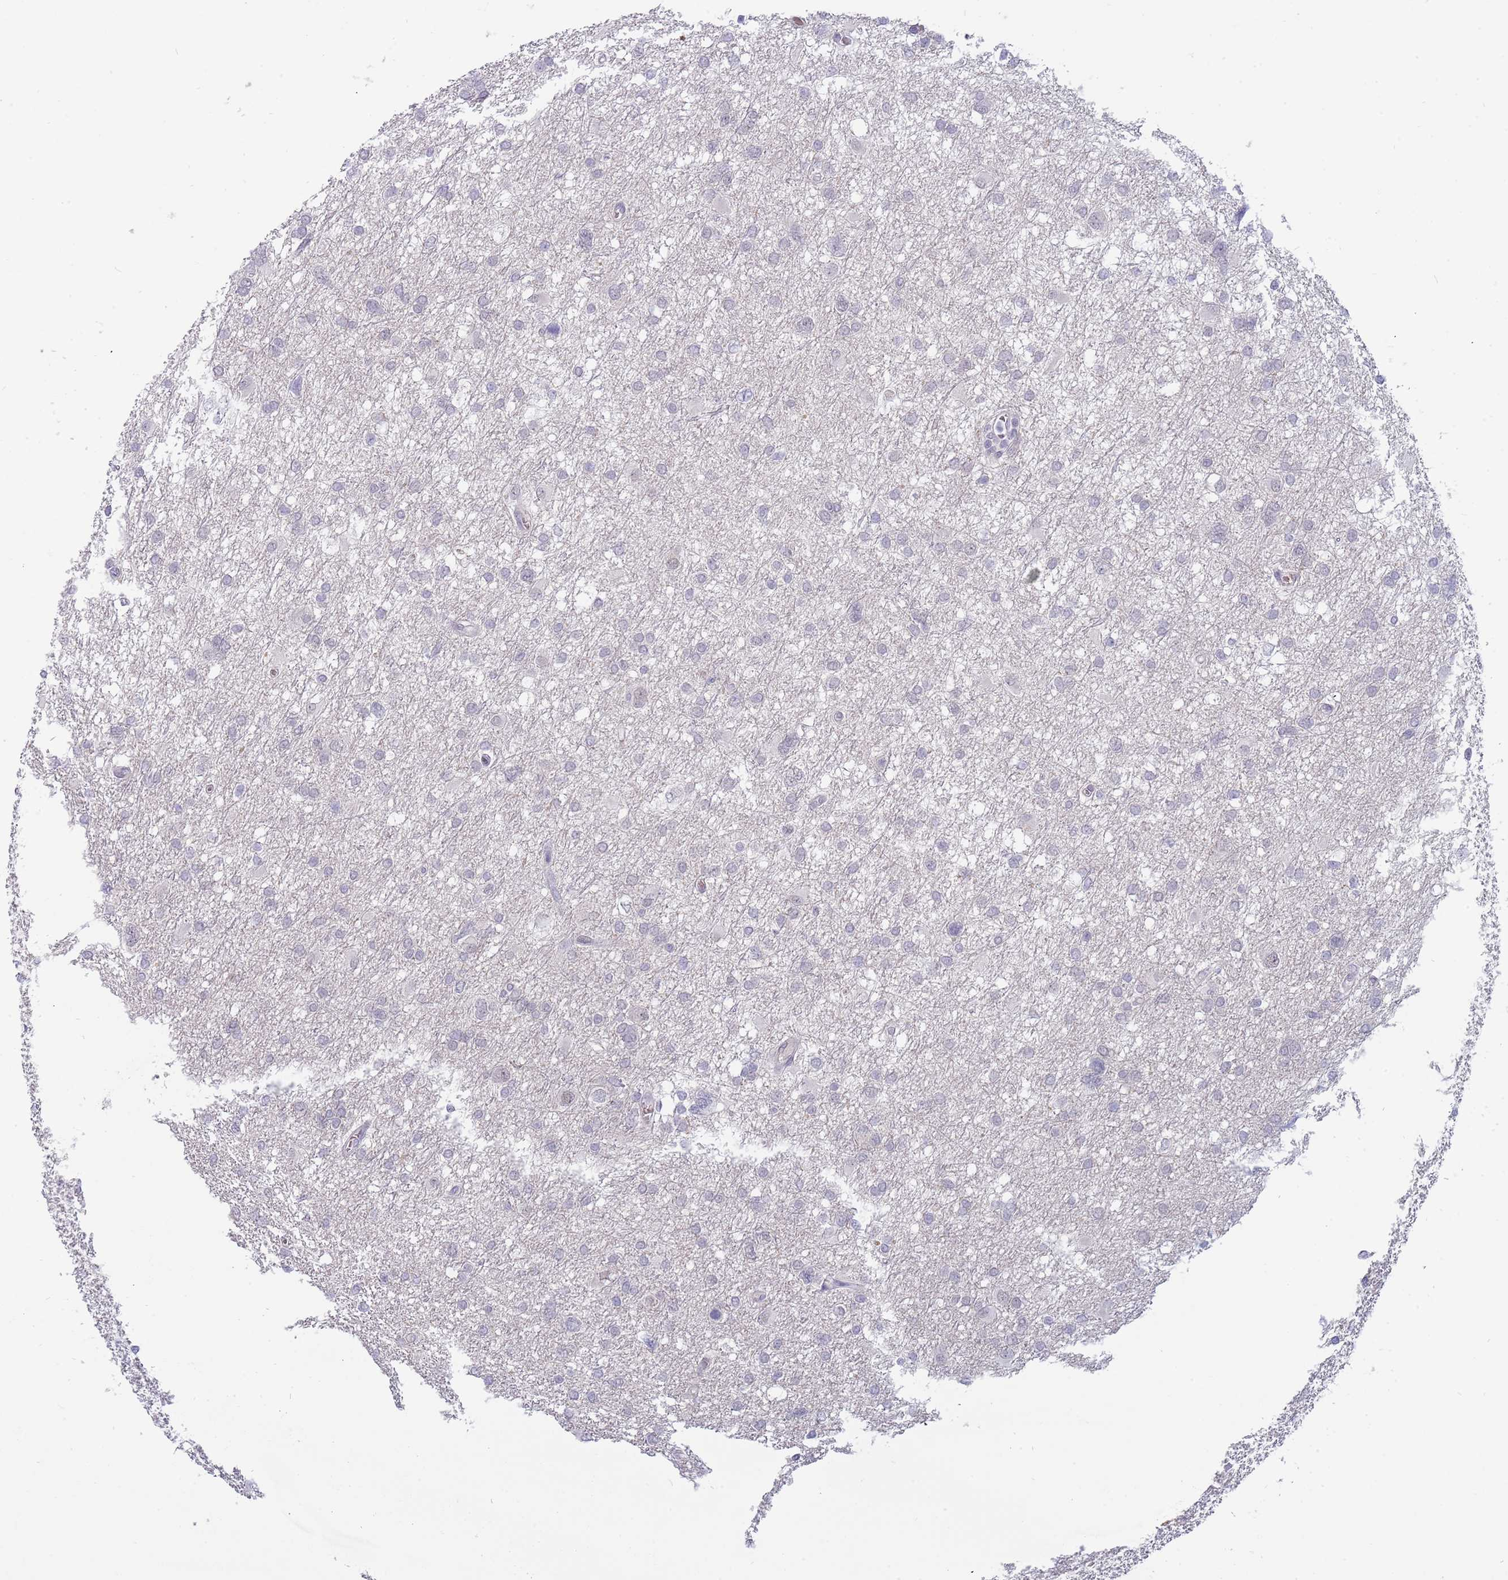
{"staining": {"intensity": "negative", "quantity": "none", "location": "none"}, "tissue": "glioma", "cell_type": "Tumor cells", "image_type": "cancer", "snomed": [{"axis": "morphology", "description": "Glioma, malignant, High grade"}, {"axis": "topography", "description": "Brain"}], "caption": "High power microscopy image of an immunohistochemistry (IHC) photomicrograph of malignant high-grade glioma, revealing no significant positivity in tumor cells.", "gene": "LYPD6B", "patient": {"sex": "male", "age": 61}}